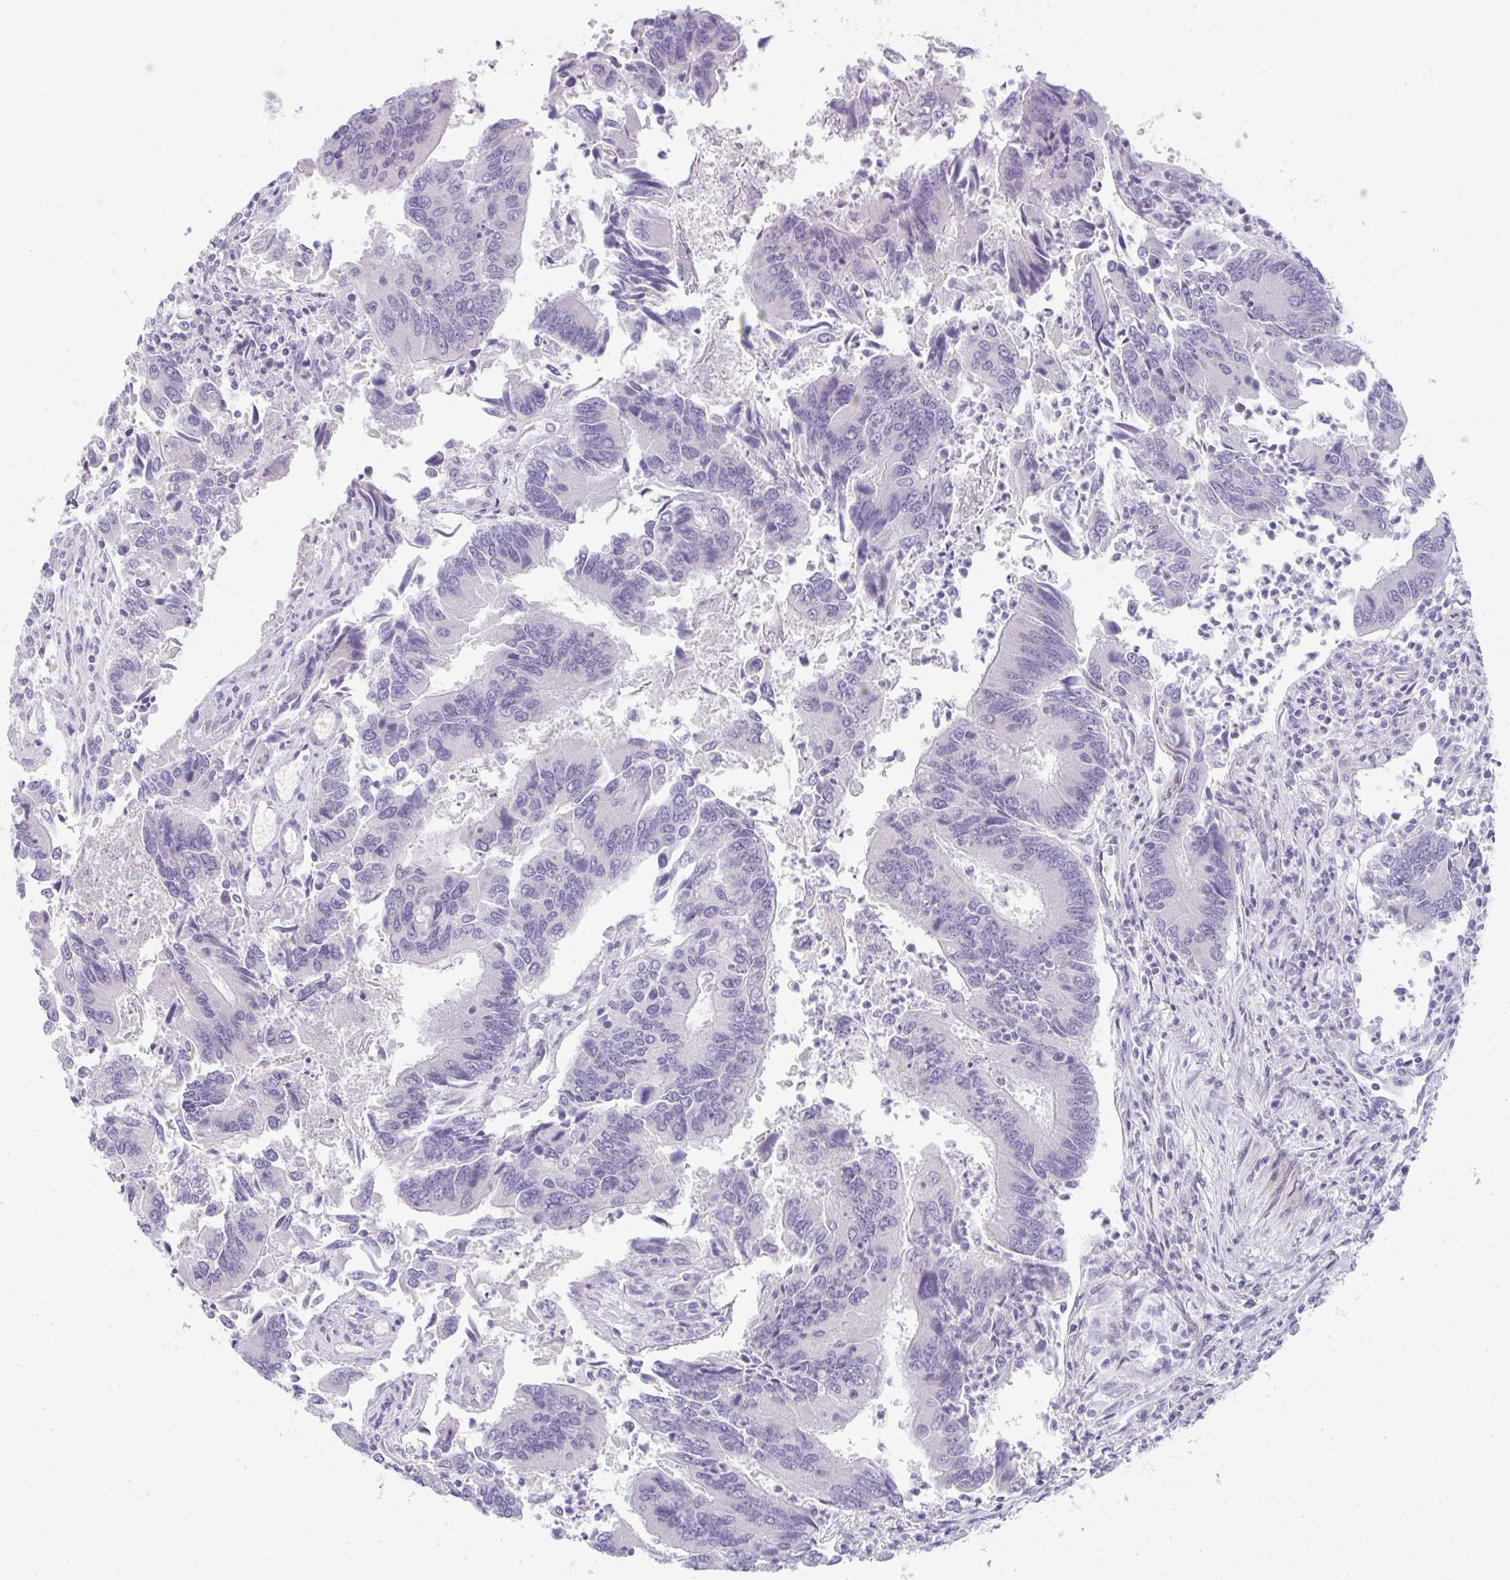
{"staining": {"intensity": "negative", "quantity": "none", "location": "none"}, "tissue": "colorectal cancer", "cell_type": "Tumor cells", "image_type": "cancer", "snomed": [{"axis": "morphology", "description": "Adenocarcinoma, NOS"}, {"axis": "topography", "description": "Colon"}], "caption": "The photomicrograph displays no staining of tumor cells in colorectal adenocarcinoma.", "gene": "NEU2", "patient": {"sex": "female", "age": 67}}